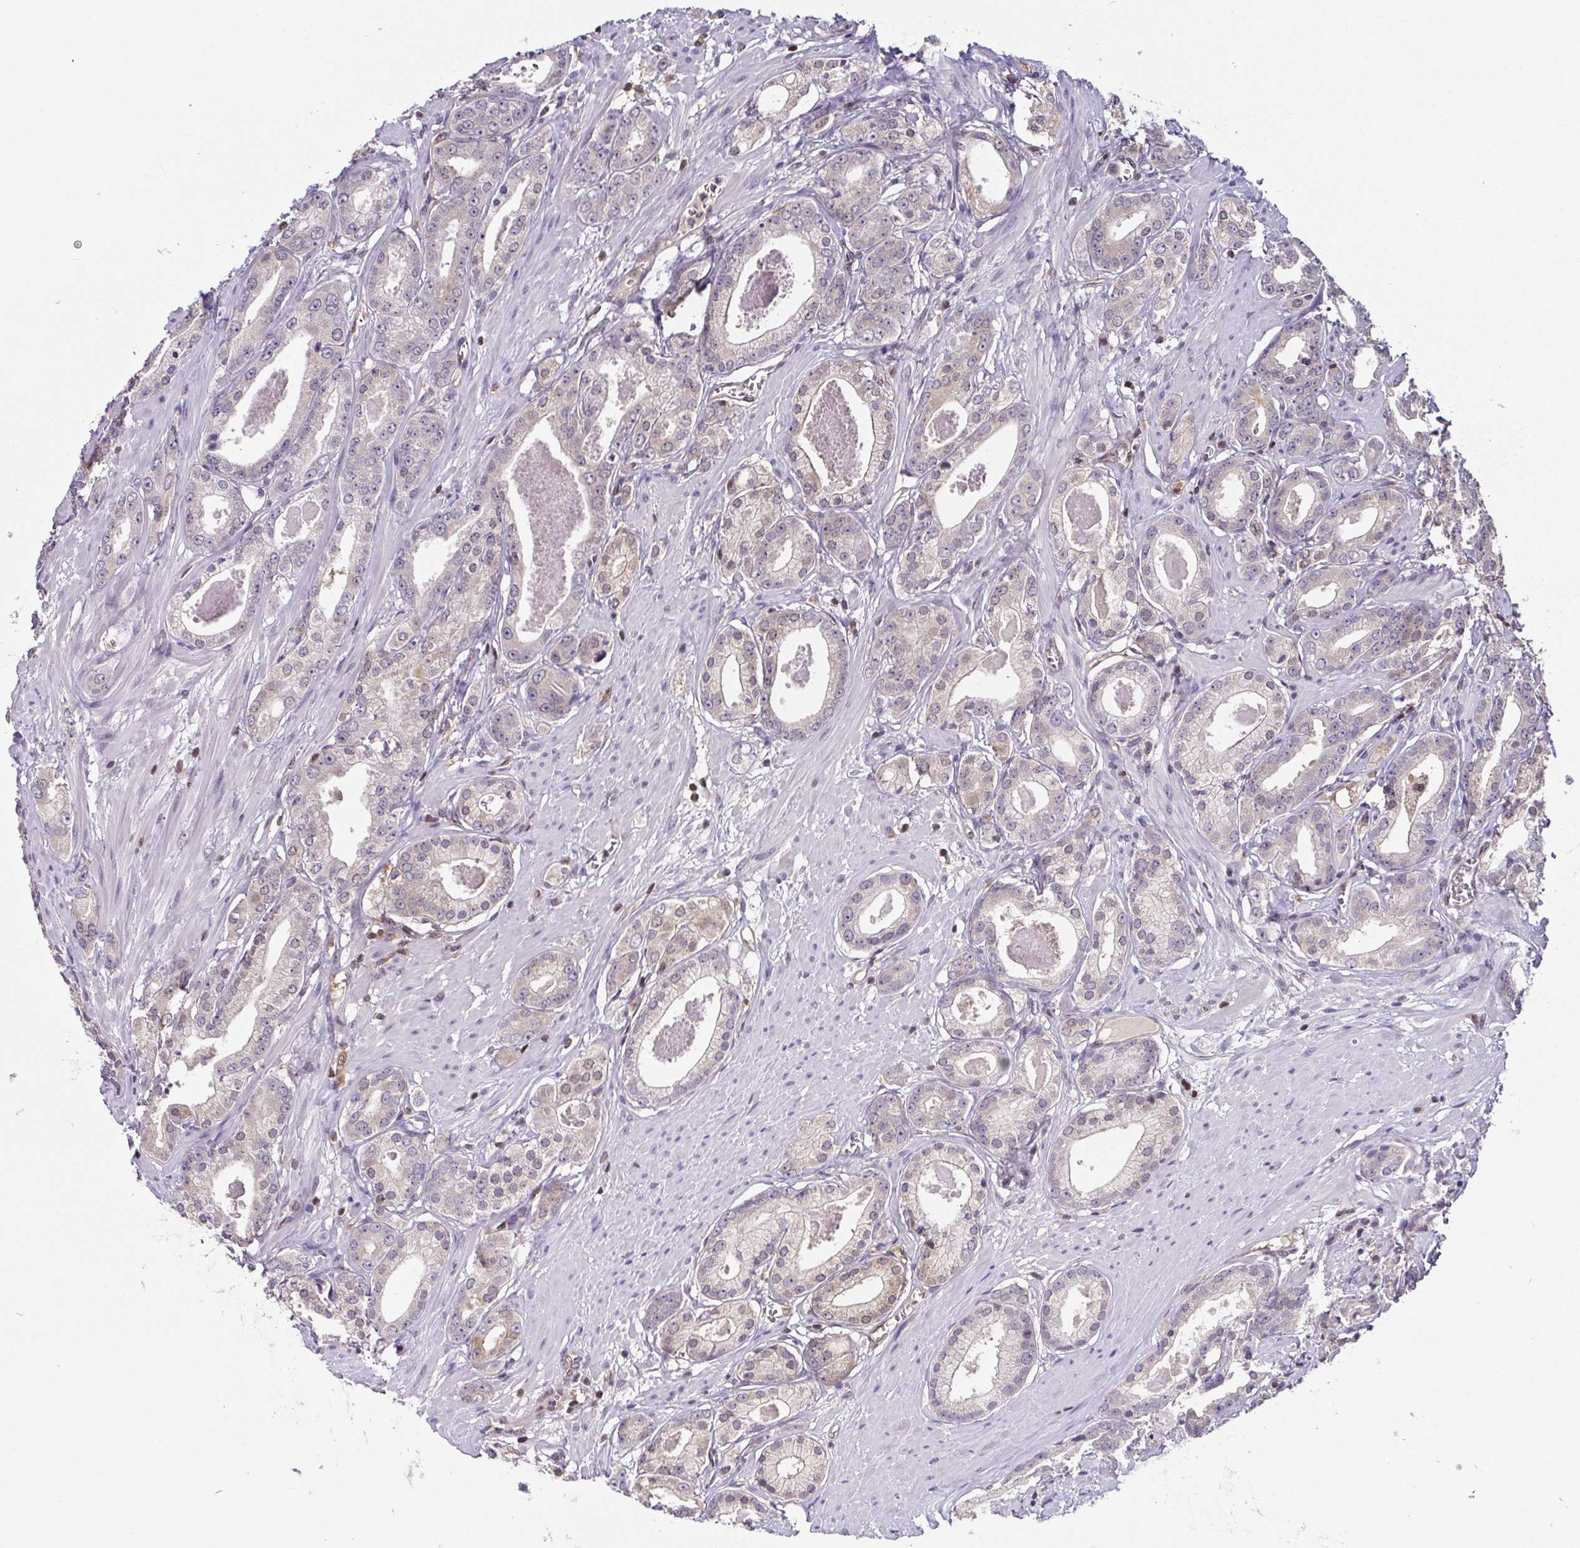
{"staining": {"intensity": "weak", "quantity": "25%-75%", "location": "cytoplasmic/membranous,nuclear"}, "tissue": "prostate cancer", "cell_type": "Tumor cells", "image_type": "cancer", "snomed": [{"axis": "morphology", "description": "Adenocarcinoma, NOS"}, {"axis": "morphology", "description": "Adenocarcinoma, Low grade"}, {"axis": "topography", "description": "Prostate"}], "caption": "Protein expression analysis of prostate cancer (adenocarcinoma) demonstrates weak cytoplasmic/membranous and nuclear positivity in about 25%-75% of tumor cells.", "gene": "PSMB9", "patient": {"sex": "male", "age": 64}}